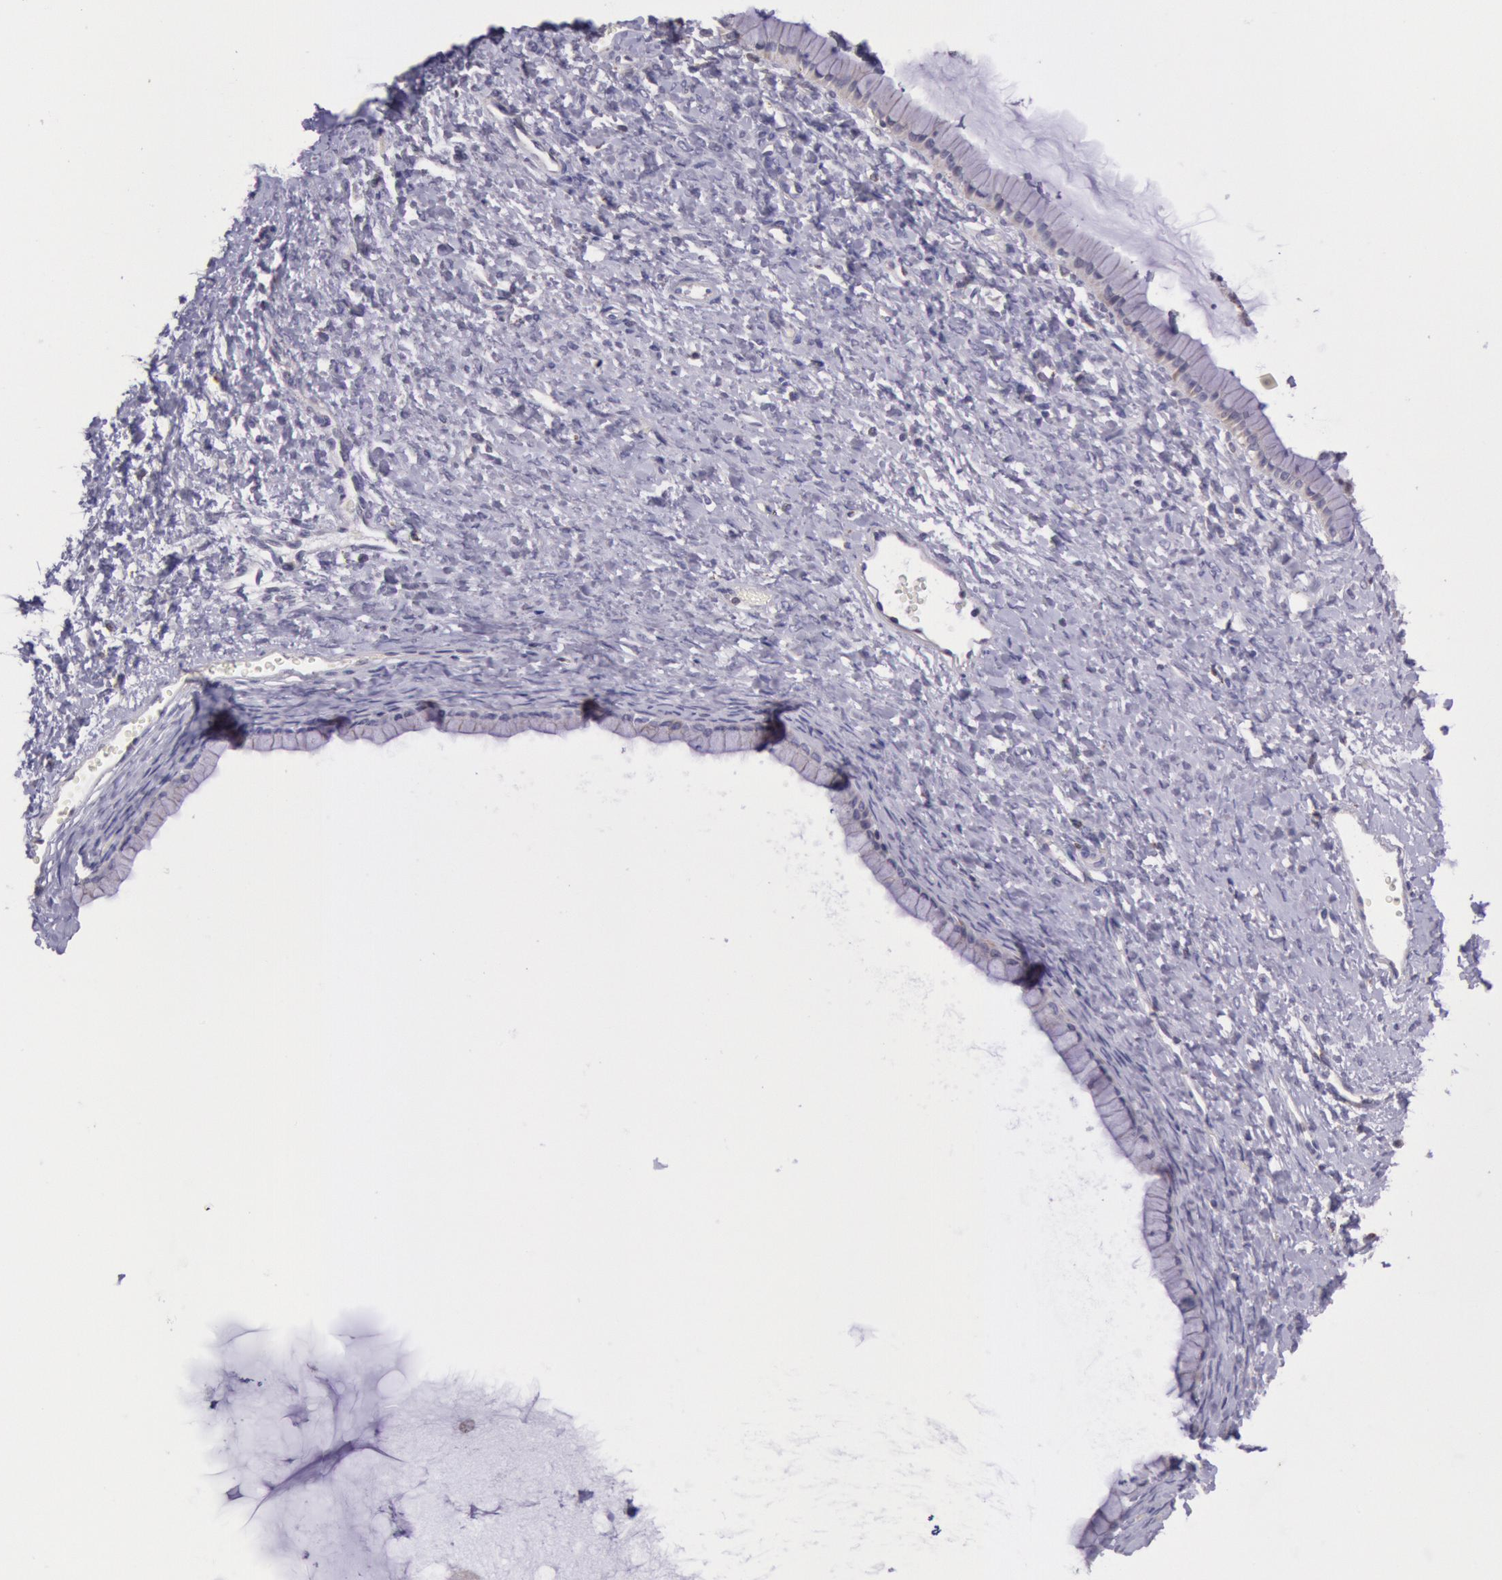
{"staining": {"intensity": "negative", "quantity": "none", "location": "none"}, "tissue": "ovarian cancer", "cell_type": "Tumor cells", "image_type": "cancer", "snomed": [{"axis": "morphology", "description": "Cystadenocarcinoma, mucinous, NOS"}, {"axis": "topography", "description": "Ovary"}], "caption": "Immunohistochemistry of human ovarian cancer (mucinous cystadenocarcinoma) exhibits no positivity in tumor cells.", "gene": "FRMD6", "patient": {"sex": "female", "age": 25}}